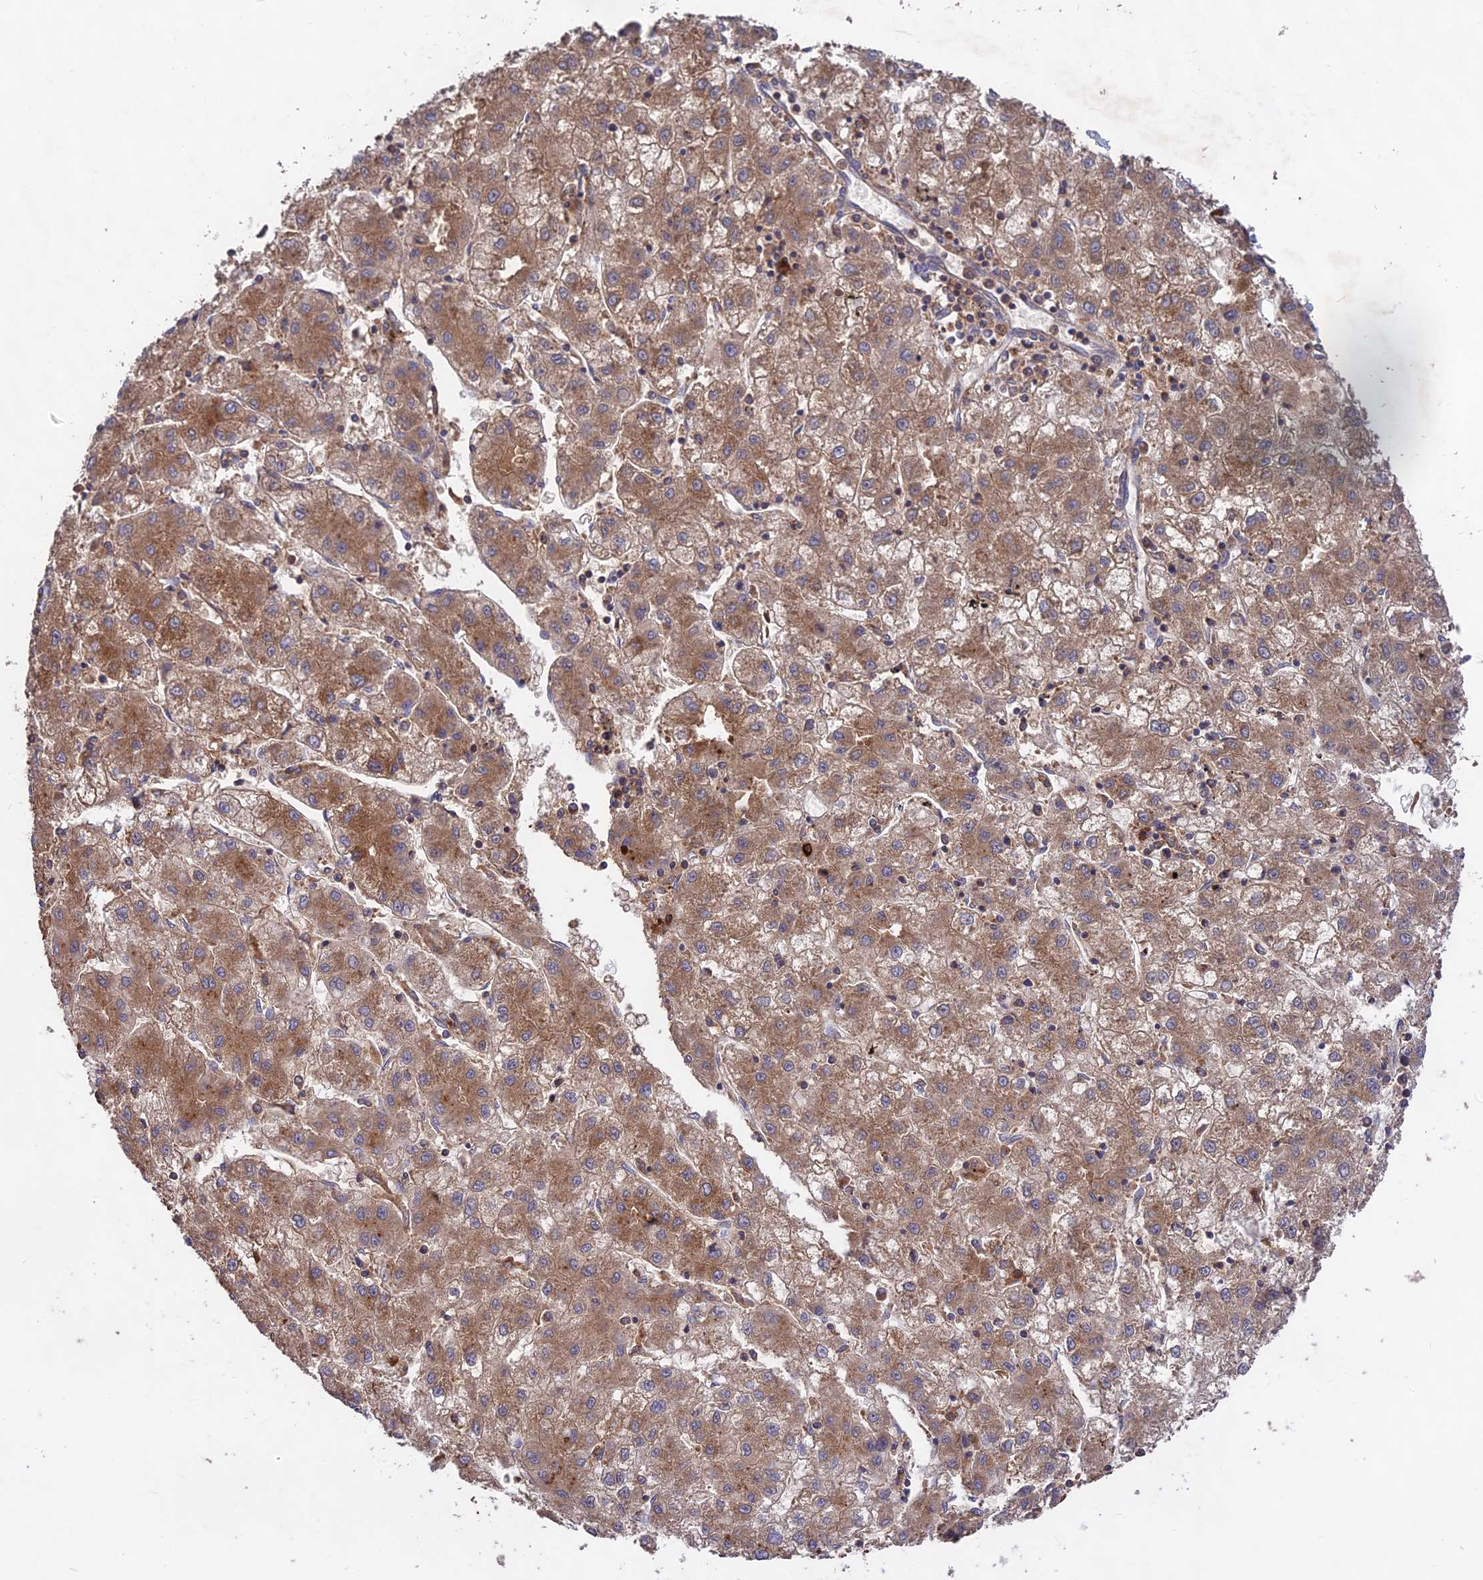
{"staining": {"intensity": "moderate", "quantity": ">75%", "location": "cytoplasmic/membranous"}, "tissue": "liver cancer", "cell_type": "Tumor cells", "image_type": "cancer", "snomed": [{"axis": "morphology", "description": "Carcinoma, Hepatocellular, NOS"}, {"axis": "topography", "description": "Liver"}], "caption": "Approximately >75% of tumor cells in hepatocellular carcinoma (liver) exhibit moderate cytoplasmic/membranous protein staining as visualized by brown immunohistochemical staining.", "gene": "NUDT8", "patient": {"sex": "male", "age": 72}}